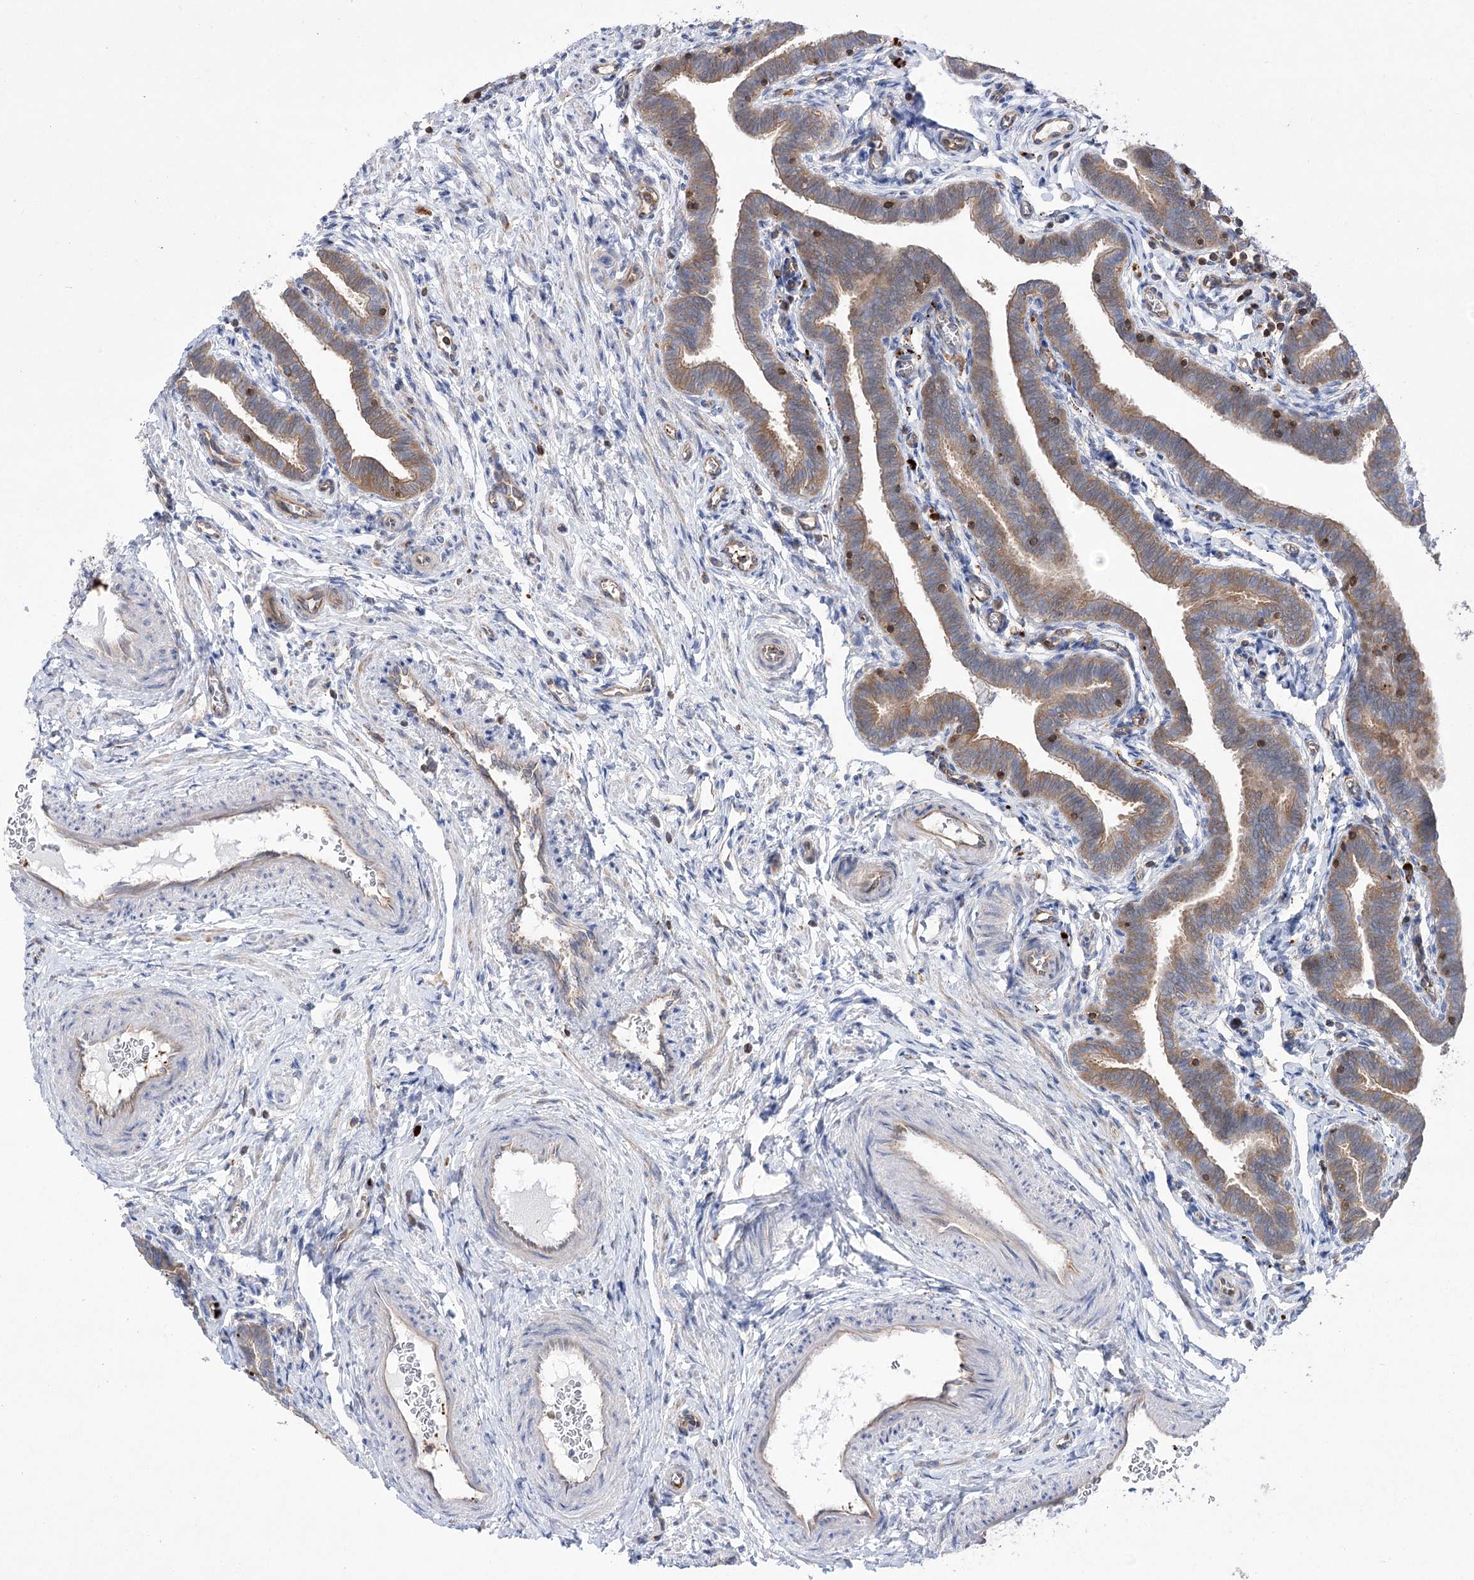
{"staining": {"intensity": "moderate", "quantity": ">75%", "location": "cytoplasmic/membranous"}, "tissue": "fallopian tube", "cell_type": "Glandular cells", "image_type": "normal", "snomed": [{"axis": "morphology", "description": "Normal tissue, NOS"}, {"axis": "topography", "description": "Fallopian tube"}], "caption": "IHC image of benign fallopian tube stained for a protein (brown), which exhibits medium levels of moderate cytoplasmic/membranous expression in about >75% of glandular cells.", "gene": "VPS37B", "patient": {"sex": "female", "age": 36}}